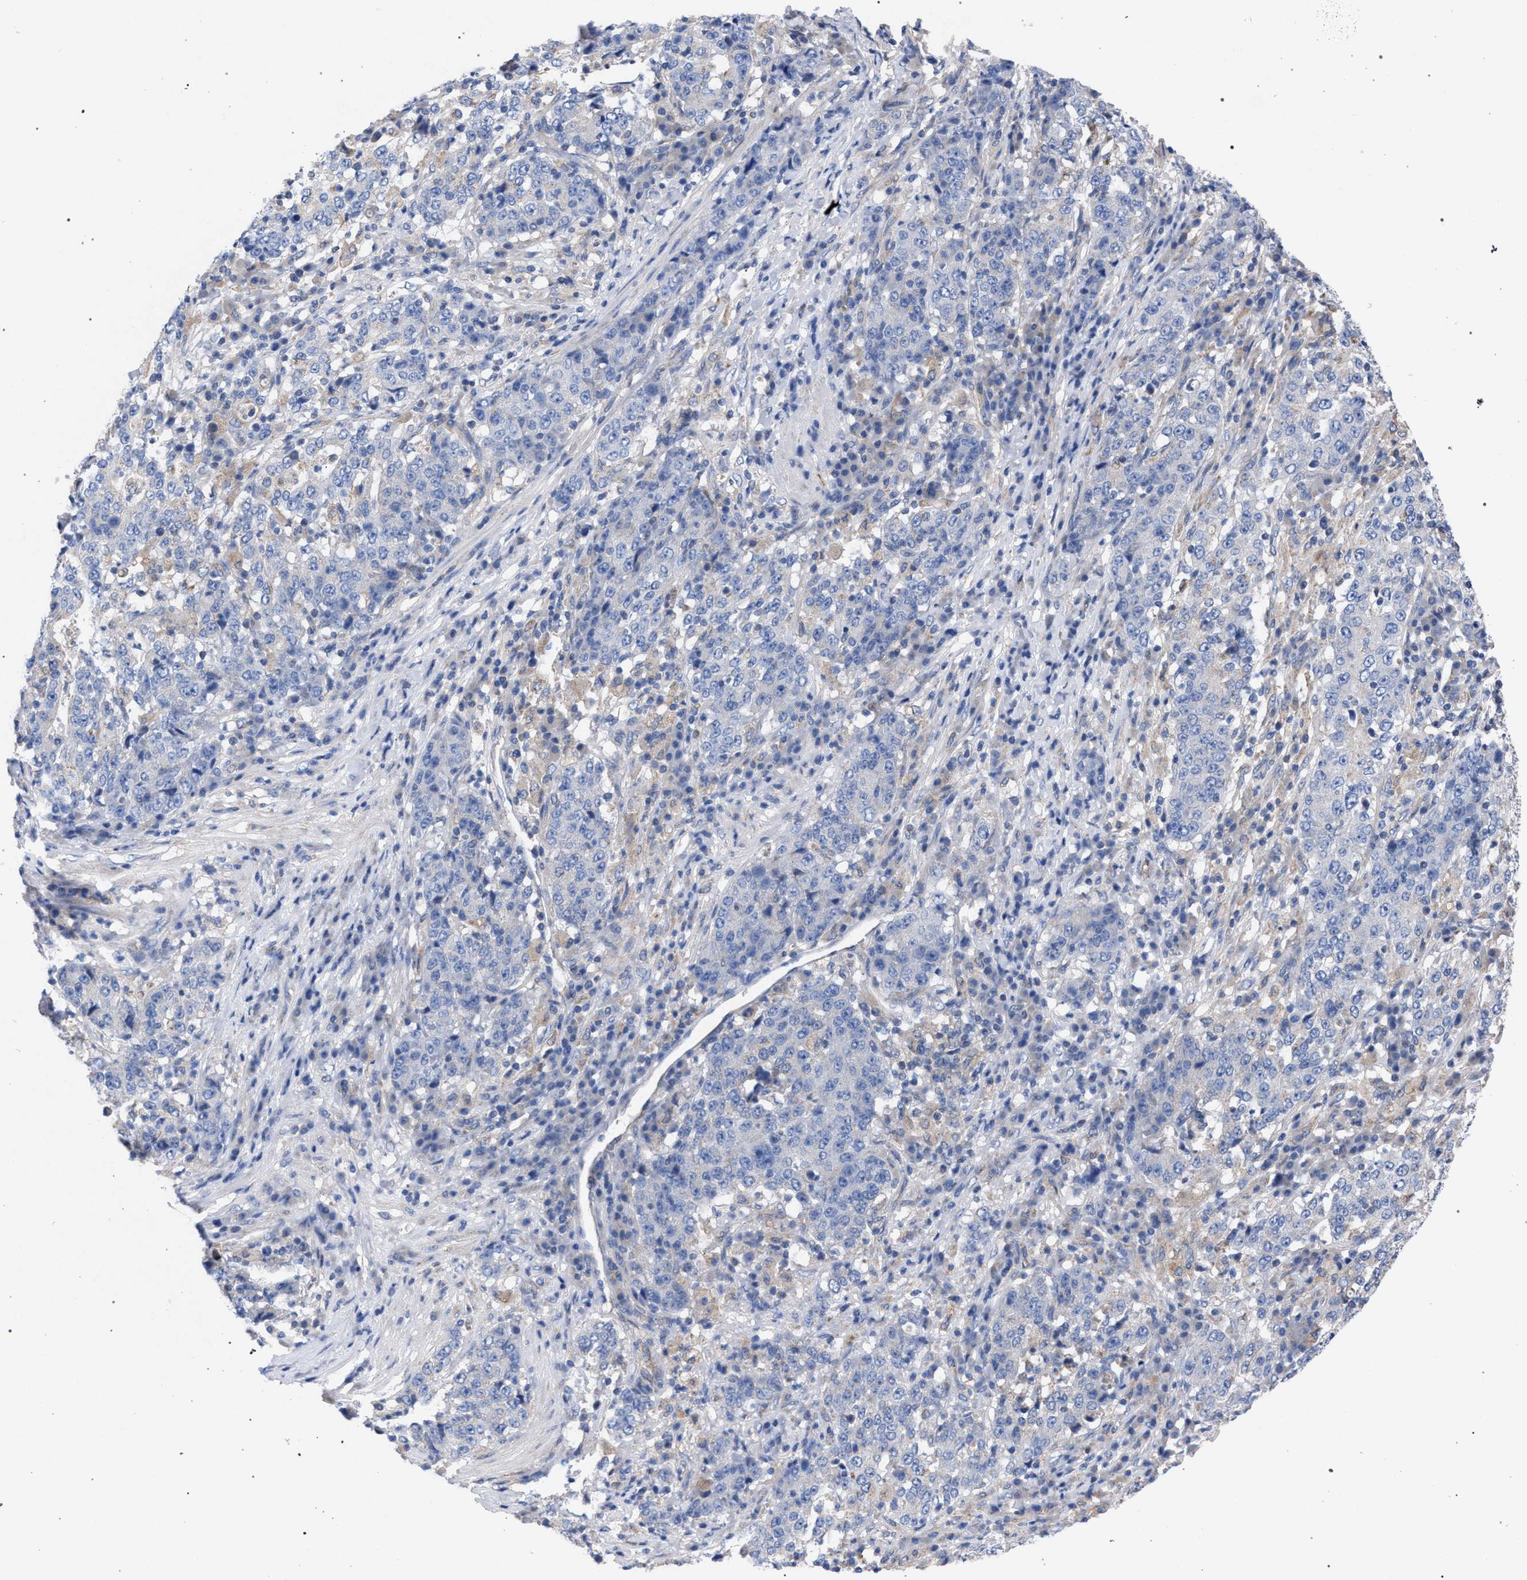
{"staining": {"intensity": "negative", "quantity": "none", "location": "none"}, "tissue": "stomach cancer", "cell_type": "Tumor cells", "image_type": "cancer", "snomed": [{"axis": "morphology", "description": "Adenocarcinoma, NOS"}, {"axis": "topography", "description": "Stomach"}], "caption": "There is no significant staining in tumor cells of stomach cancer.", "gene": "GMPR", "patient": {"sex": "male", "age": 59}}